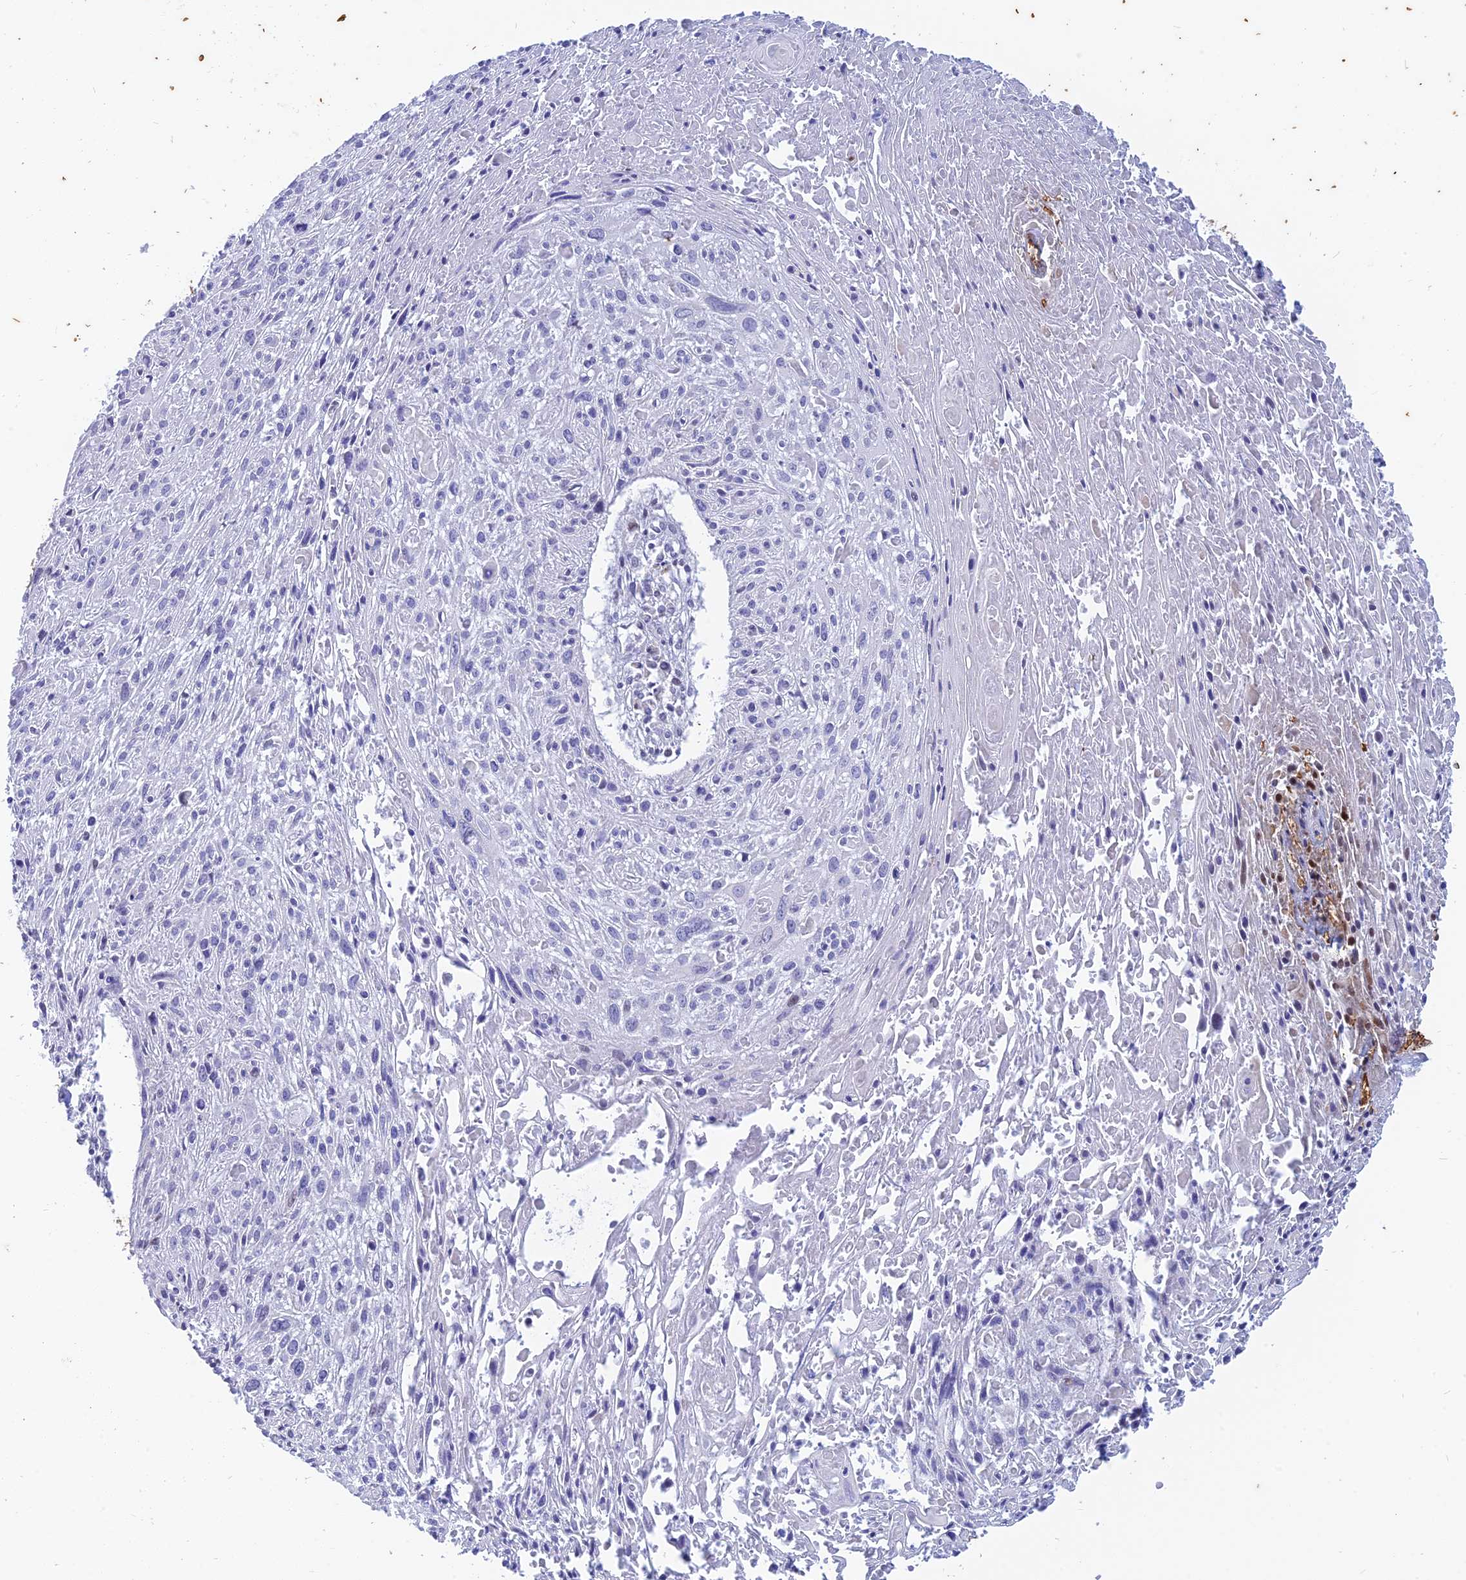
{"staining": {"intensity": "negative", "quantity": "none", "location": "none"}, "tissue": "cervical cancer", "cell_type": "Tumor cells", "image_type": "cancer", "snomed": [{"axis": "morphology", "description": "Squamous cell carcinoma, NOS"}, {"axis": "topography", "description": "Cervix"}], "caption": "There is no significant expression in tumor cells of cervical cancer.", "gene": "HHAT", "patient": {"sex": "female", "age": 51}}